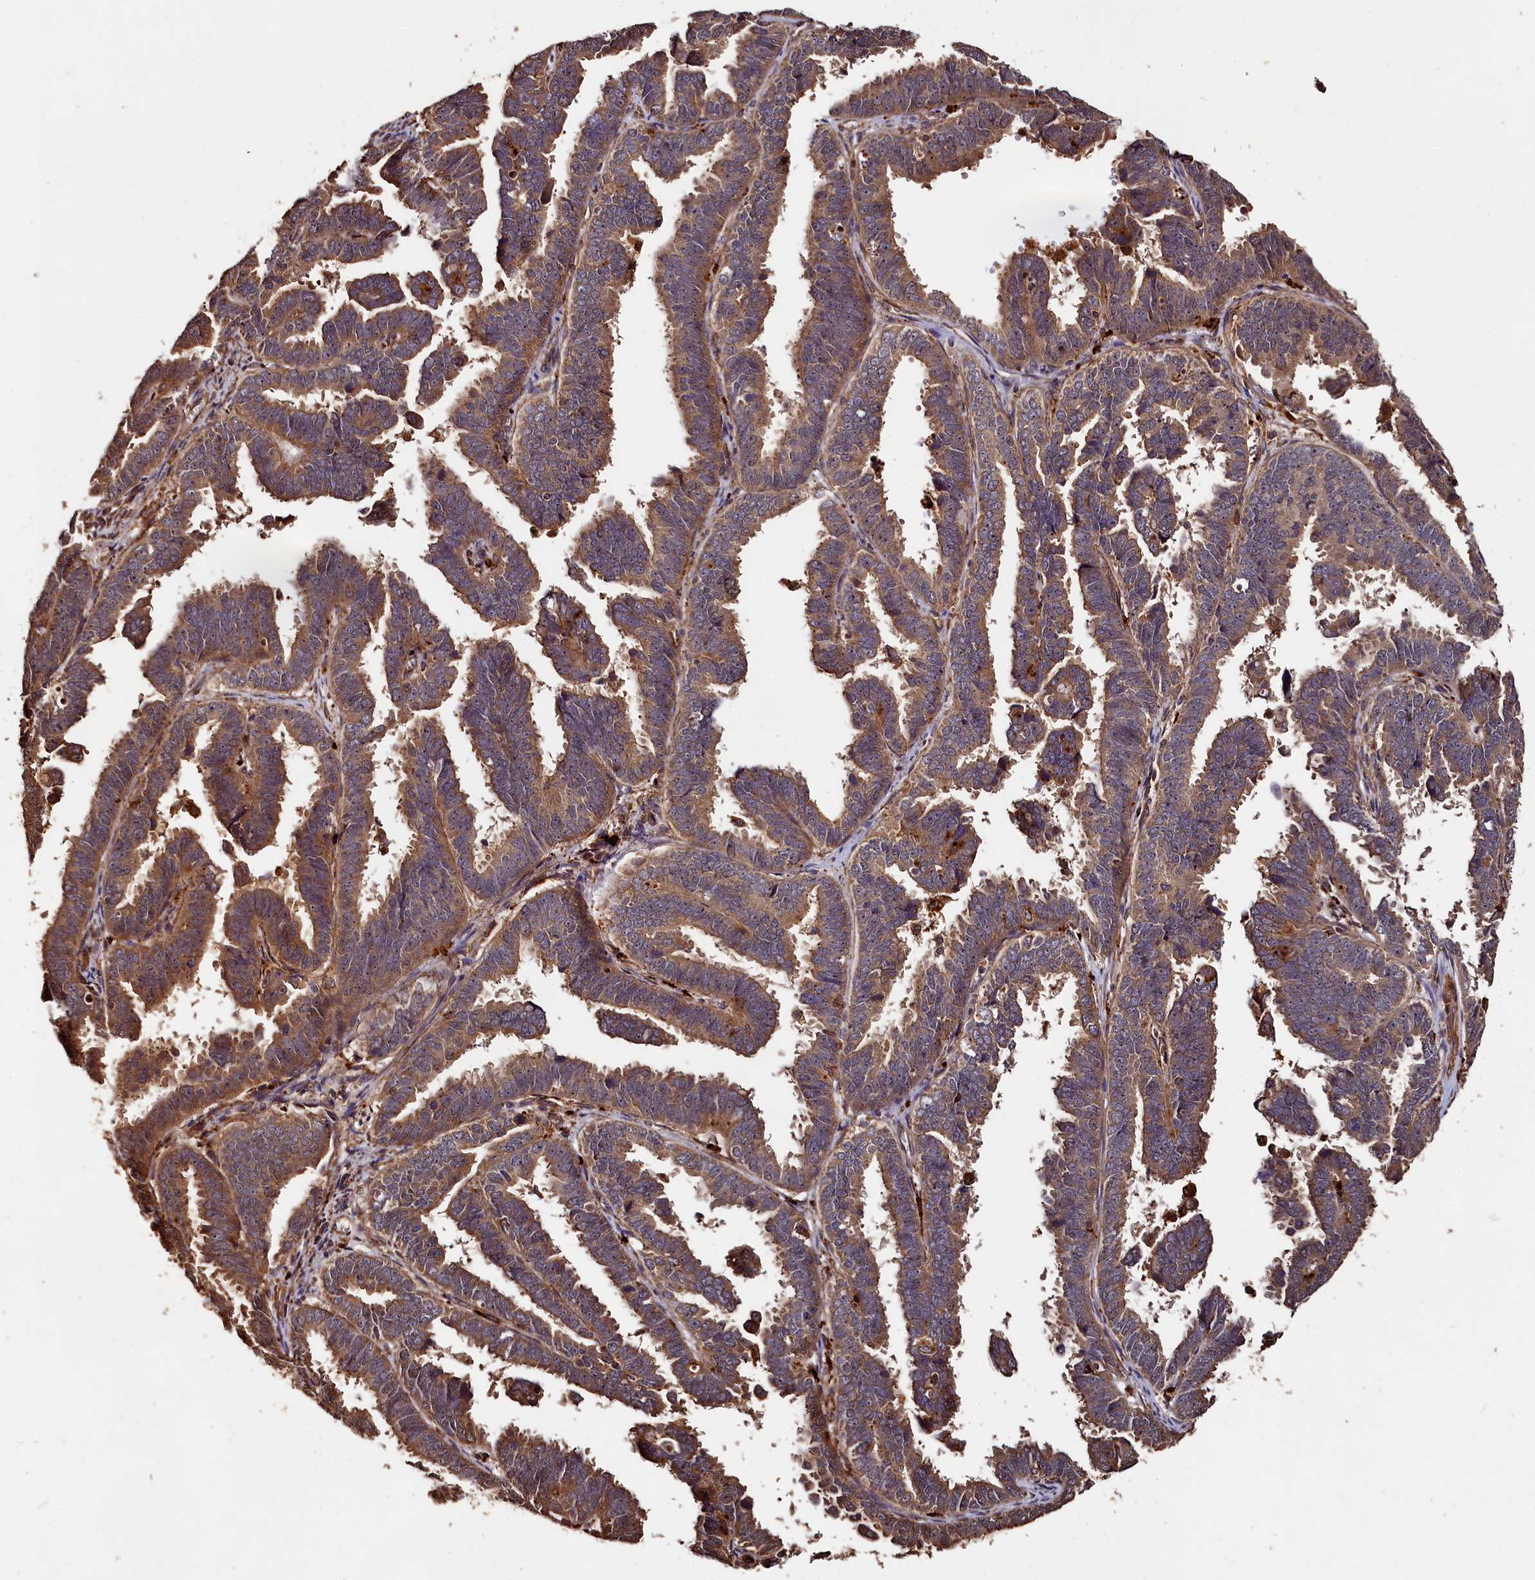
{"staining": {"intensity": "moderate", "quantity": ">75%", "location": "cytoplasmic/membranous"}, "tissue": "endometrial cancer", "cell_type": "Tumor cells", "image_type": "cancer", "snomed": [{"axis": "morphology", "description": "Adenocarcinoma, NOS"}, {"axis": "topography", "description": "Endometrium"}], "caption": "Human adenocarcinoma (endometrial) stained for a protein (brown) reveals moderate cytoplasmic/membranous positive positivity in approximately >75% of tumor cells.", "gene": "MMP15", "patient": {"sex": "female", "age": 75}}